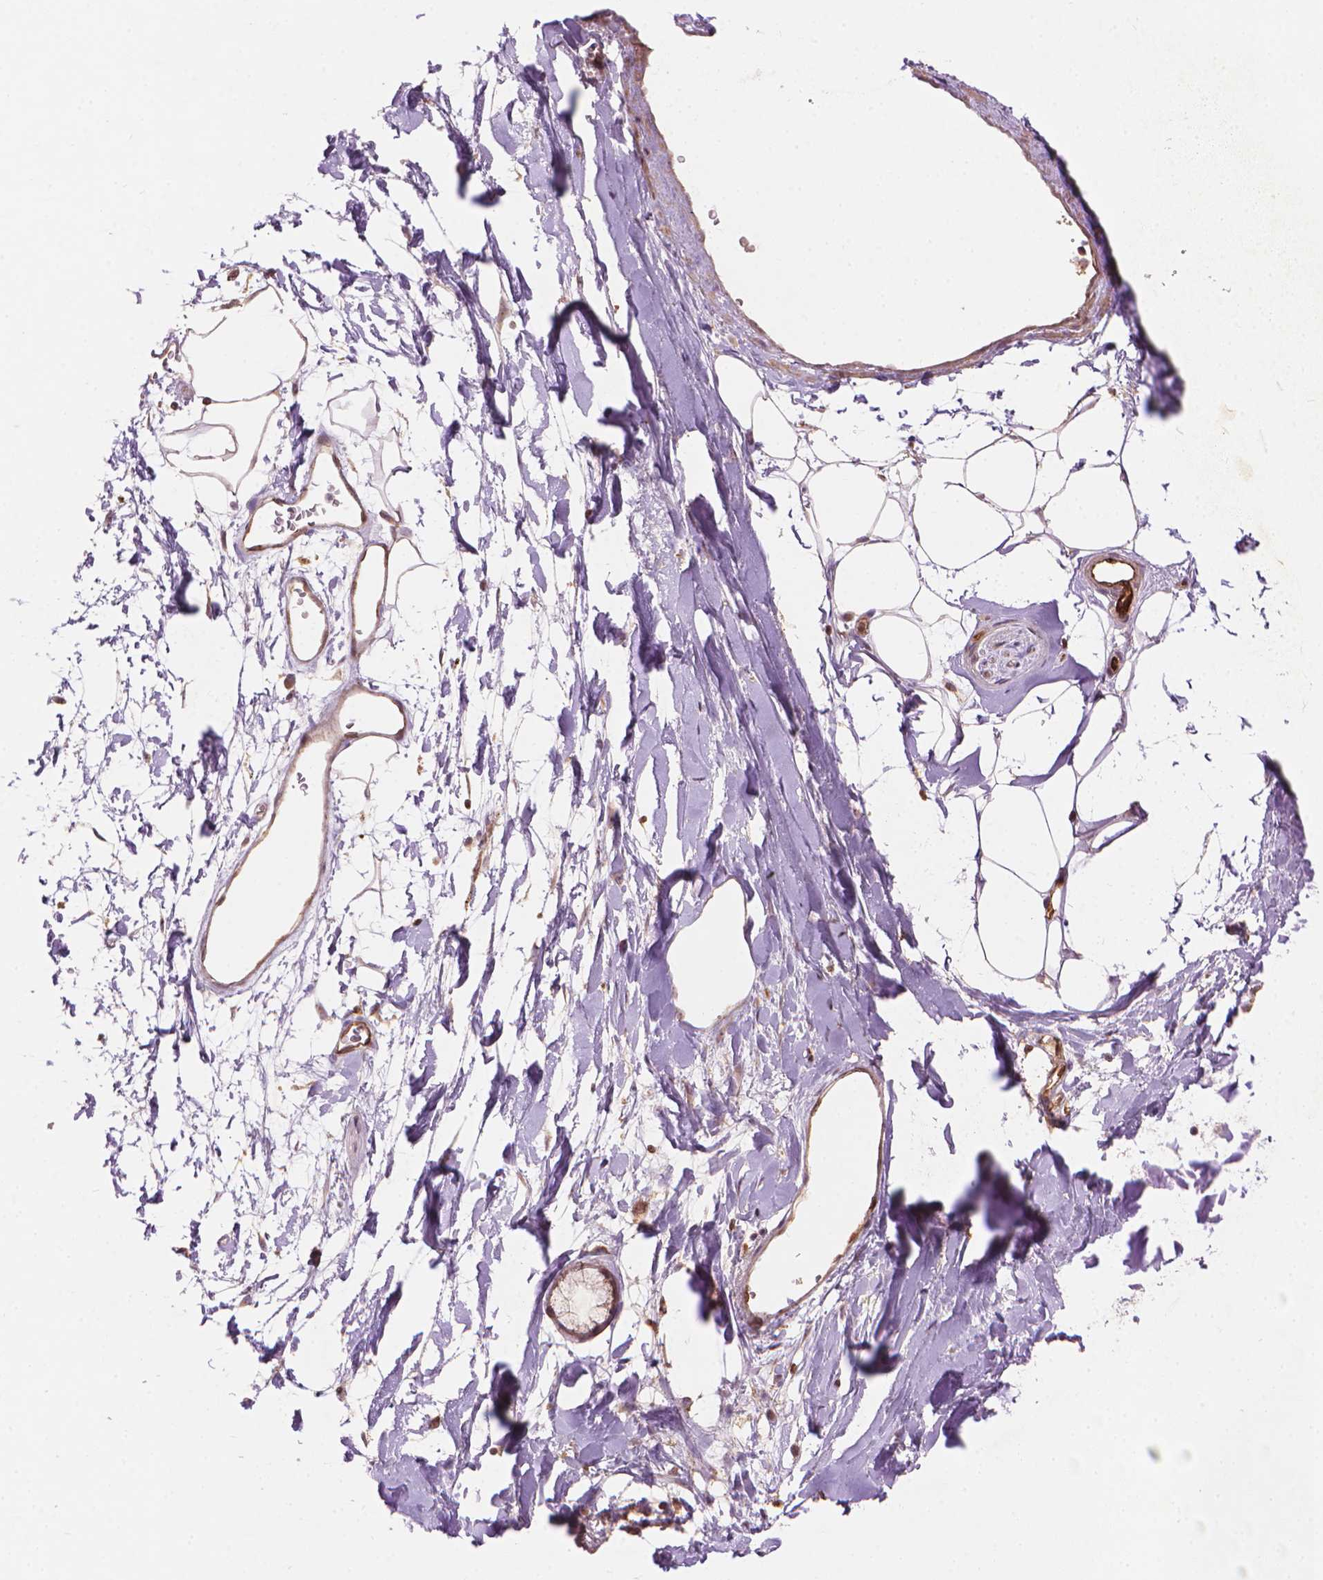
{"staining": {"intensity": "weak", "quantity": ">75%", "location": "cytoplasmic/membranous"}, "tissue": "adipose tissue", "cell_type": "Adipocytes", "image_type": "normal", "snomed": [{"axis": "morphology", "description": "Normal tissue, NOS"}, {"axis": "topography", "description": "Cartilage tissue"}, {"axis": "topography", "description": "Bronchus"}], "caption": "Adipose tissue was stained to show a protein in brown. There is low levels of weak cytoplasmic/membranous staining in about >75% of adipocytes.", "gene": "SMC2", "patient": {"sex": "male", "age": 58}}